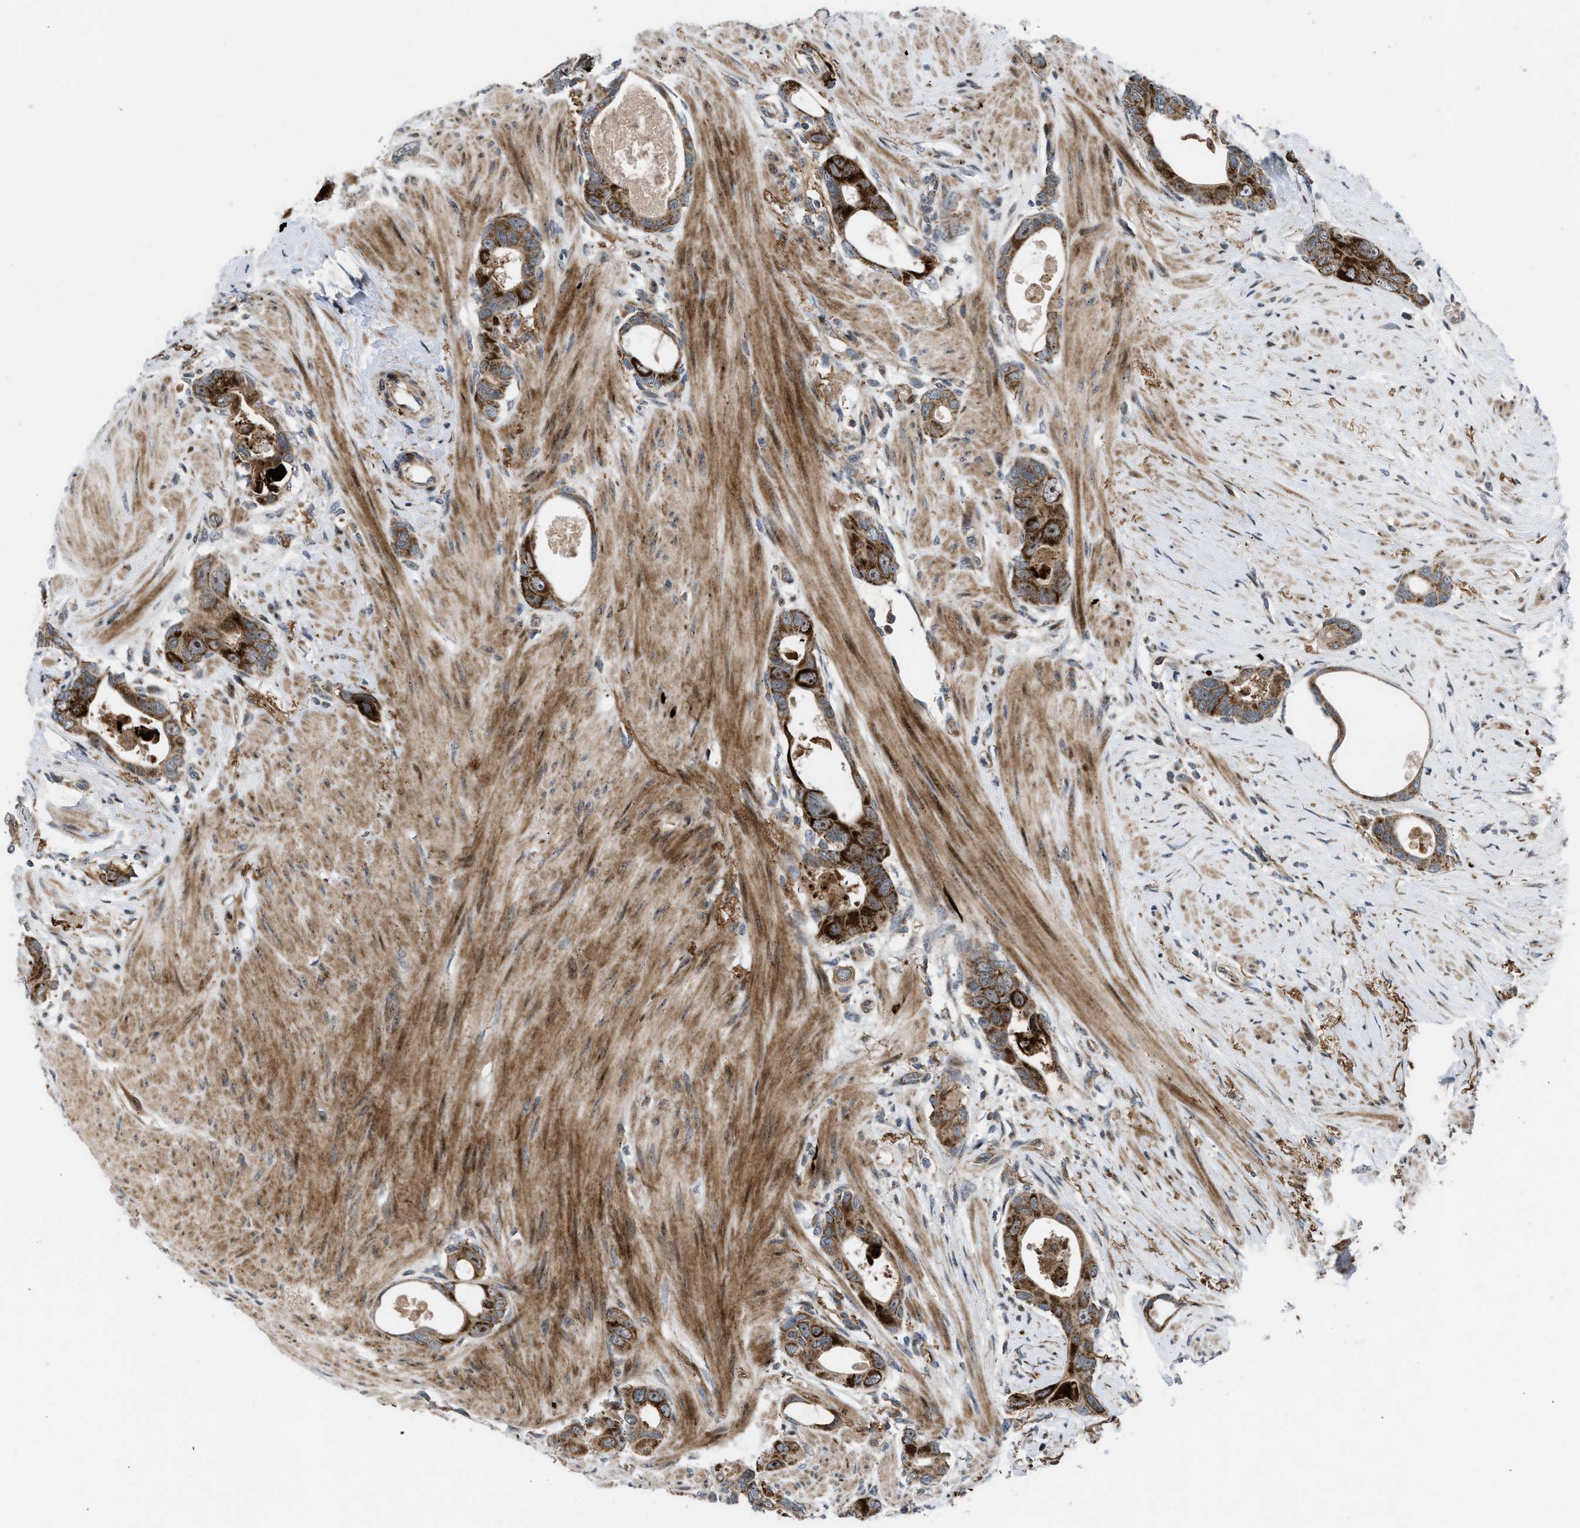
{"staining": {"intensity": "strong", "quantity": ">75%", "location": "cytoplasmic/membranous"}, "tissue": "colorectal cancer", "cell_type": "Tumor cells", "image_type": "cancer", "snomed": [{"axis": "morphology", "description": "Adenocarcinoma, NOS"}, {"axis": "topography", "description": "Rectum"}], "caption": "Strong cytoplasmic/membranous positivity is appreciated in approximately >75% of tumor cells in colorectal cancer (adenocarcinoma).", "gene": "AP3M2", "patient": {"sex": "male", "age": 51}}